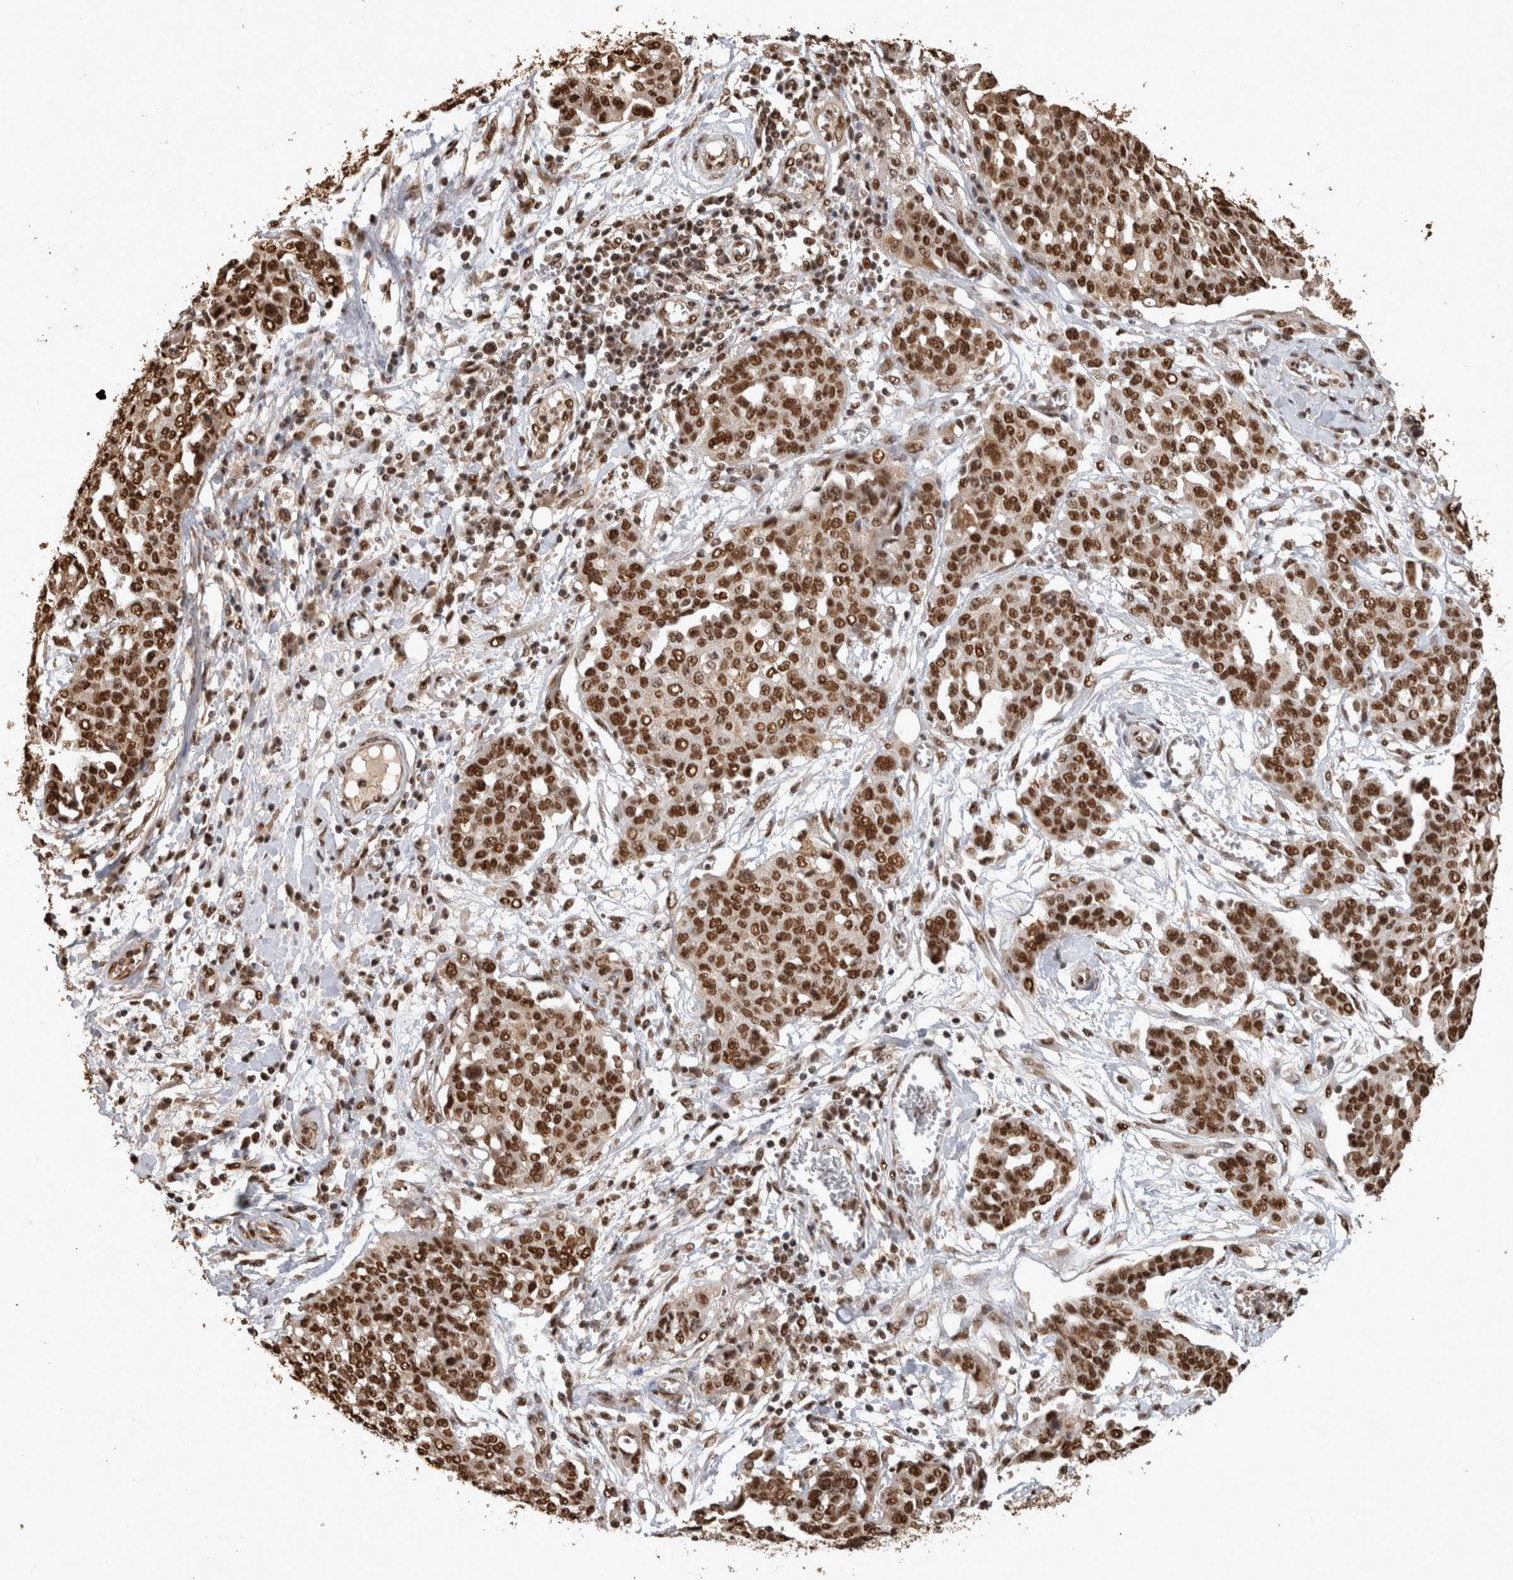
{"staining": {"intensity": "strong", "quantity": ">75%", "location": "nuclear"}, "tissue": "ovarian cancer", "cell_type": "Tumor cells", "image_type": "cancer", "snomed": [{"axis": "morphology", "description": "Cystadenocarcinoma, serous, NOS"}, {"axis": "topography", "description": "Soft tissue"}, {"axis": "topography", "description": "Ovary"}], "caption": "Immunohistochemical staining of ovarian cancer (serous cystadenocarcinoma) reveals strong nuclear protein positivity in approximately >75% of tumor cells.", "gene": "RAD50", "patient": {"sex": "female", "age": 57}}